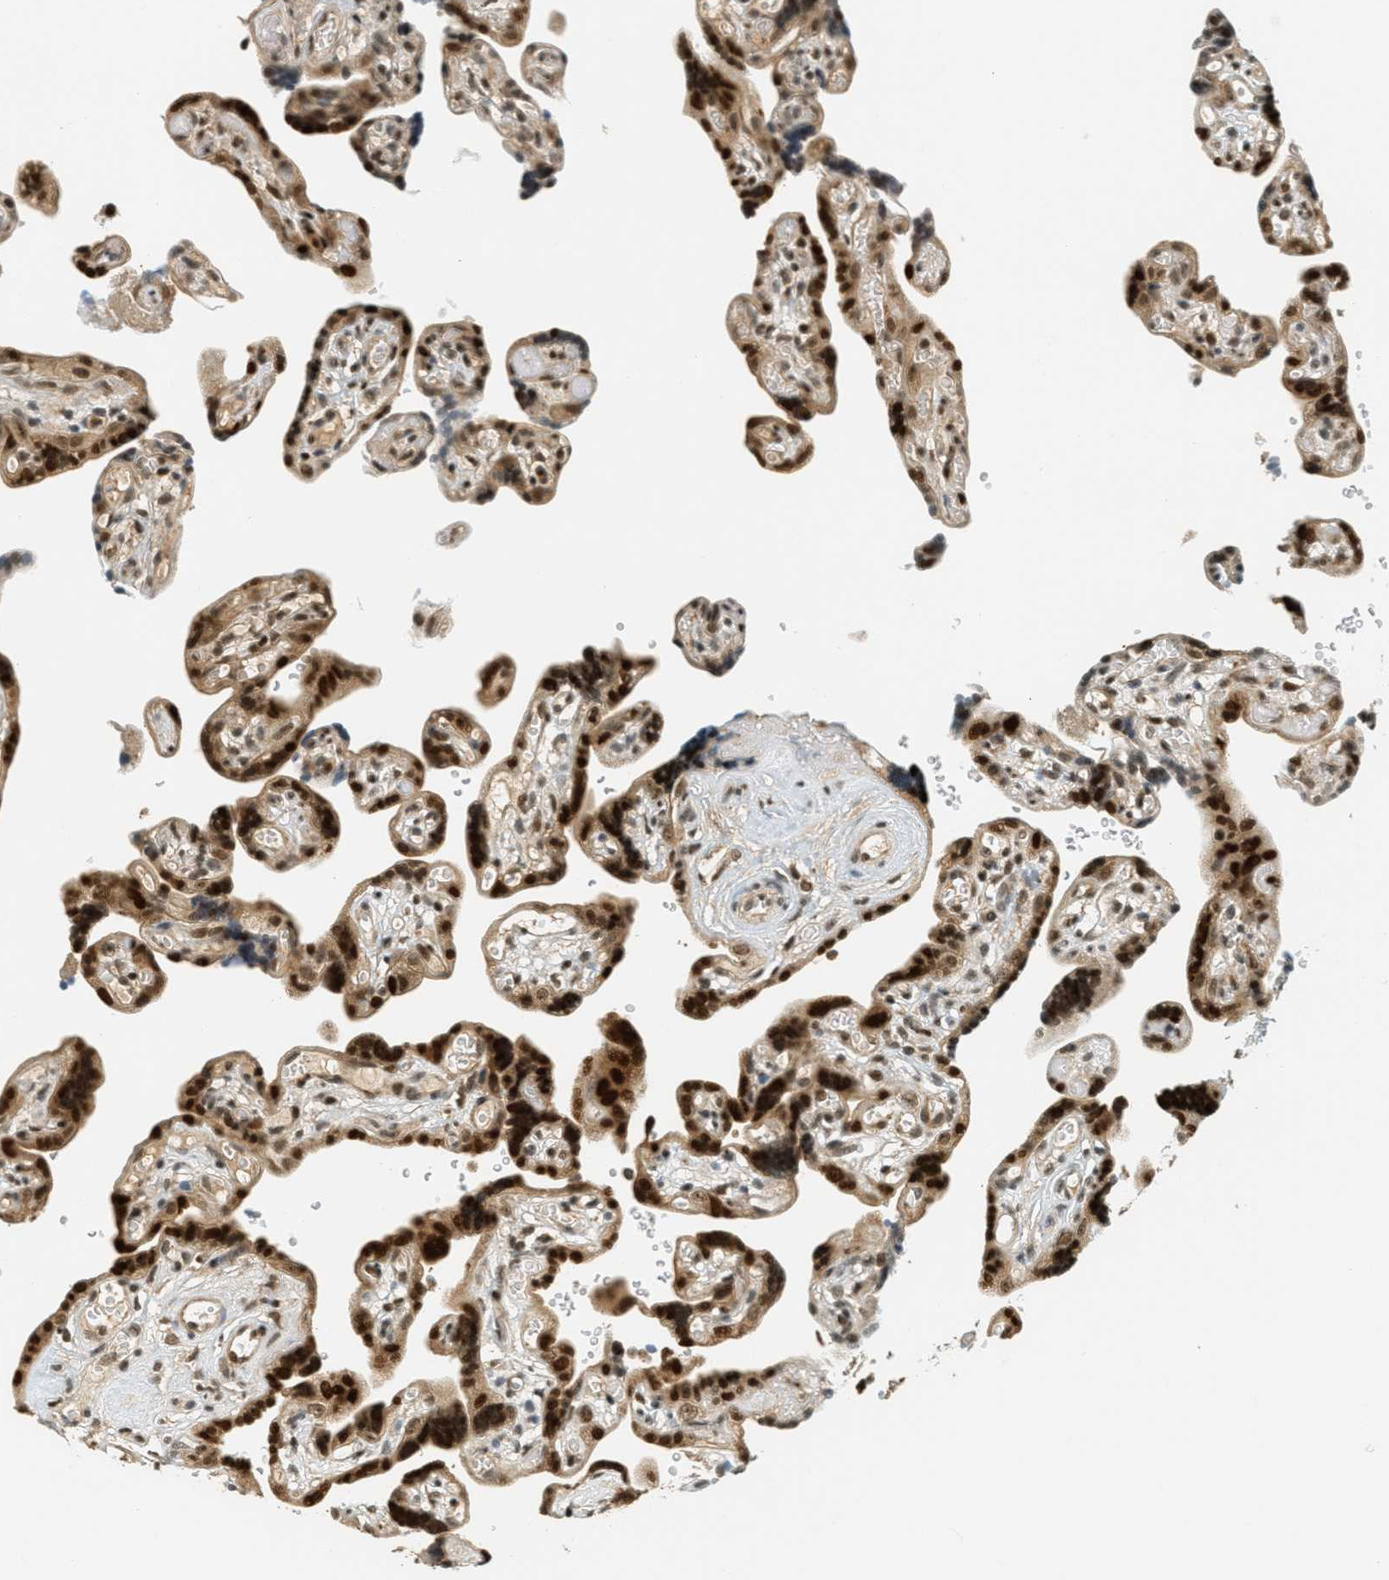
{"staining": {"intensity": "strong", "quantity": ">75%", "location": "cytoplasmic/membranous,nuclear"}, "tissue": "placenta", "cell_type": "Decidual cells", "image_type": "normal", "snomed": [{"axis": "morphology", "description": "Normal tissue, NOS"}, {"axis": "topography", "description": "Placenta"}], "caption": "Unremarkable placenta displays strong cytoplasmic/membranous,nuclear staining in about >75% of decidual cells.", "gene": "FOXM1", "patient": {"sex": "female", "age": 30}}